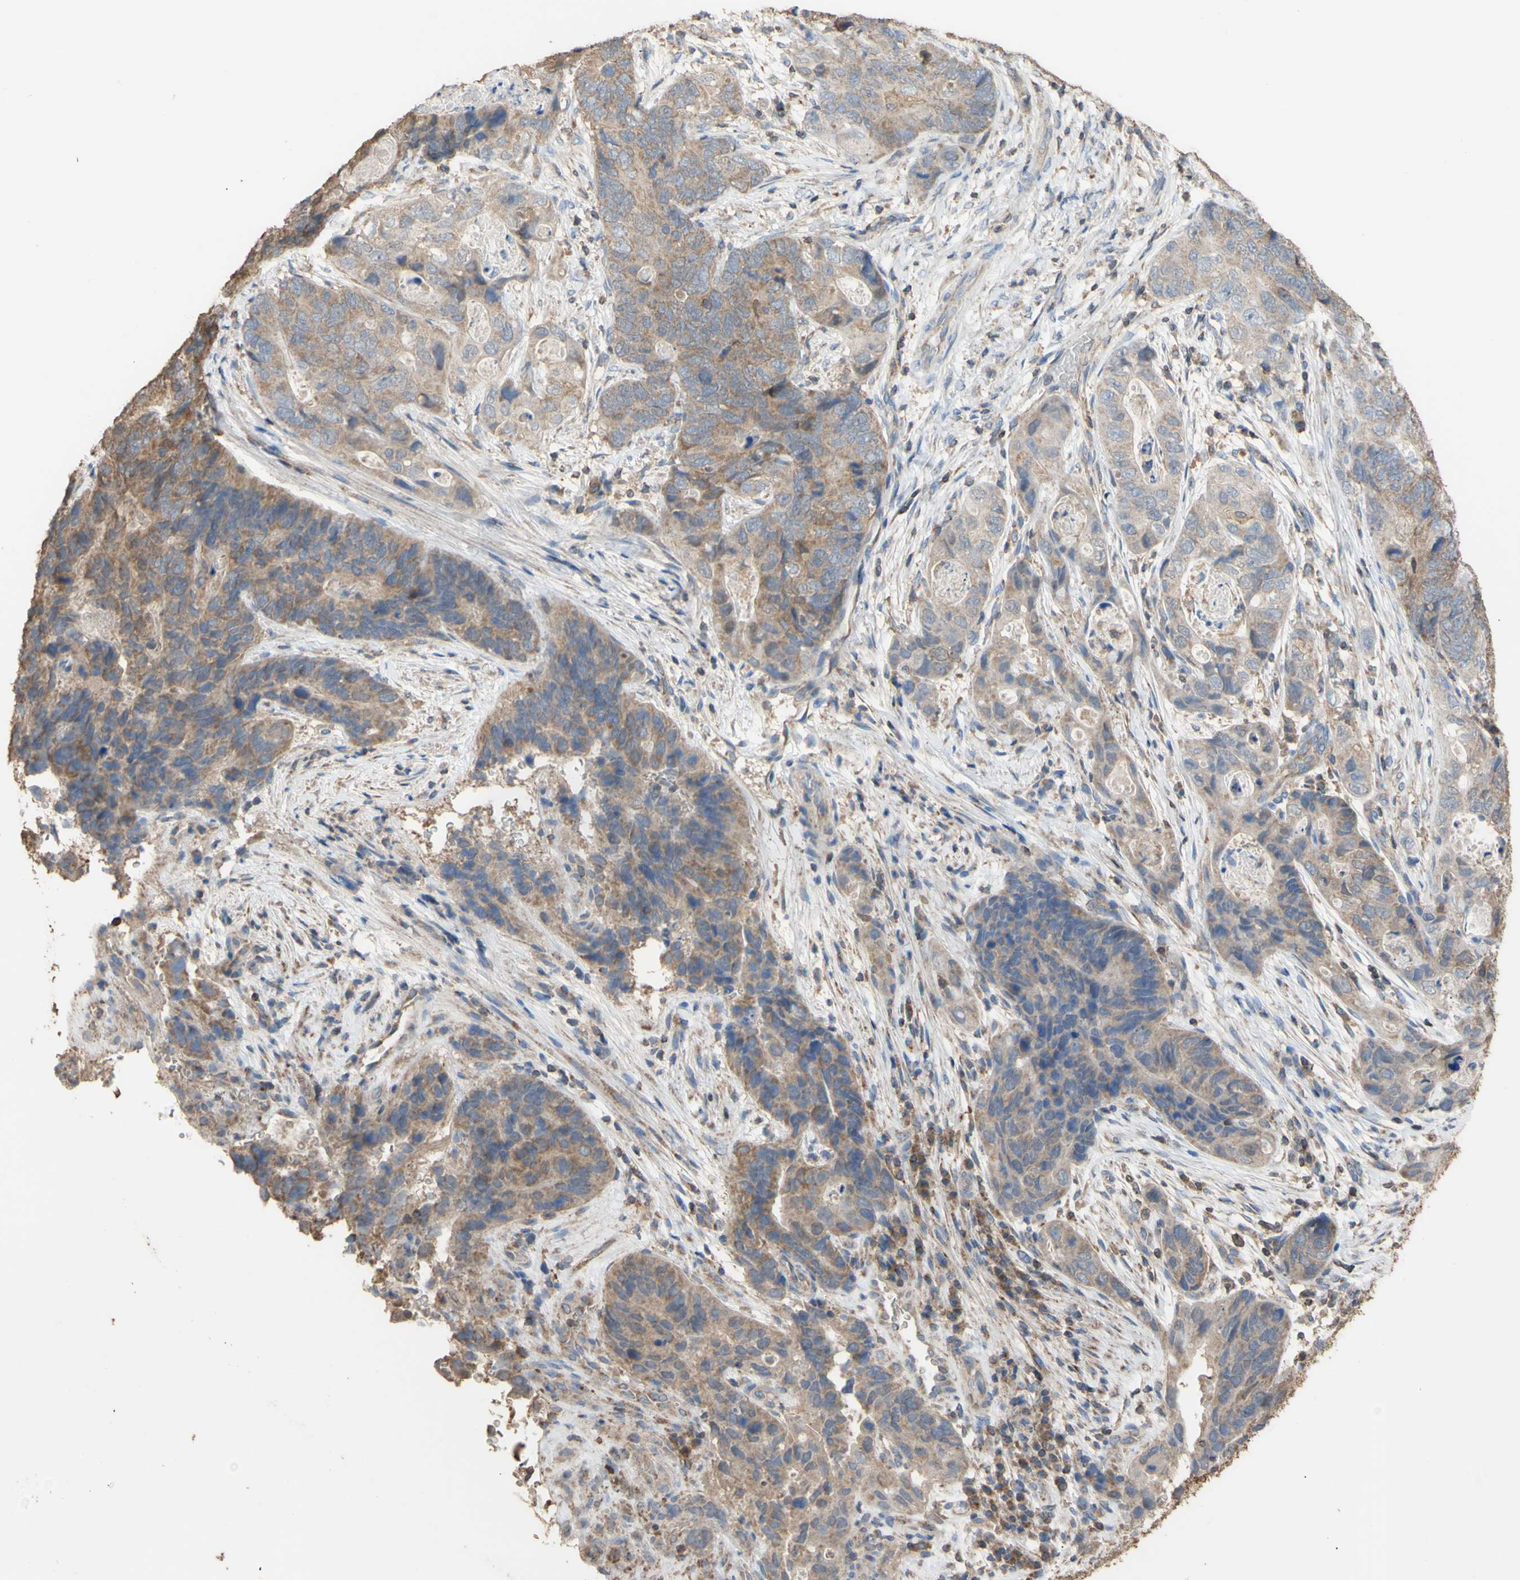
{"staining": {"intensity": "moderate", "quantity": ">75%", "location": "cytoplasmic/membranous"}, "tissue": "stomach cancer", "cell_type": "Tumor cells", "image_type": "cancer", "snomed": [{"axis": "morphology", "description": "Adenocarcinoma, NOS"}, {"axis": "topography", "description": "Stomach"}], "caption": "A brown stain labels moderate cytoplasmic/membranous expression of a protein in stomach adenocarcinoma tumor cells. (DAB (3,3'-diaminobenzidine) = brown stain, brightfield microscopy at high magnification).", "gene": "ALDH9A1", "patient": {"sex": "female", "age": 89}}